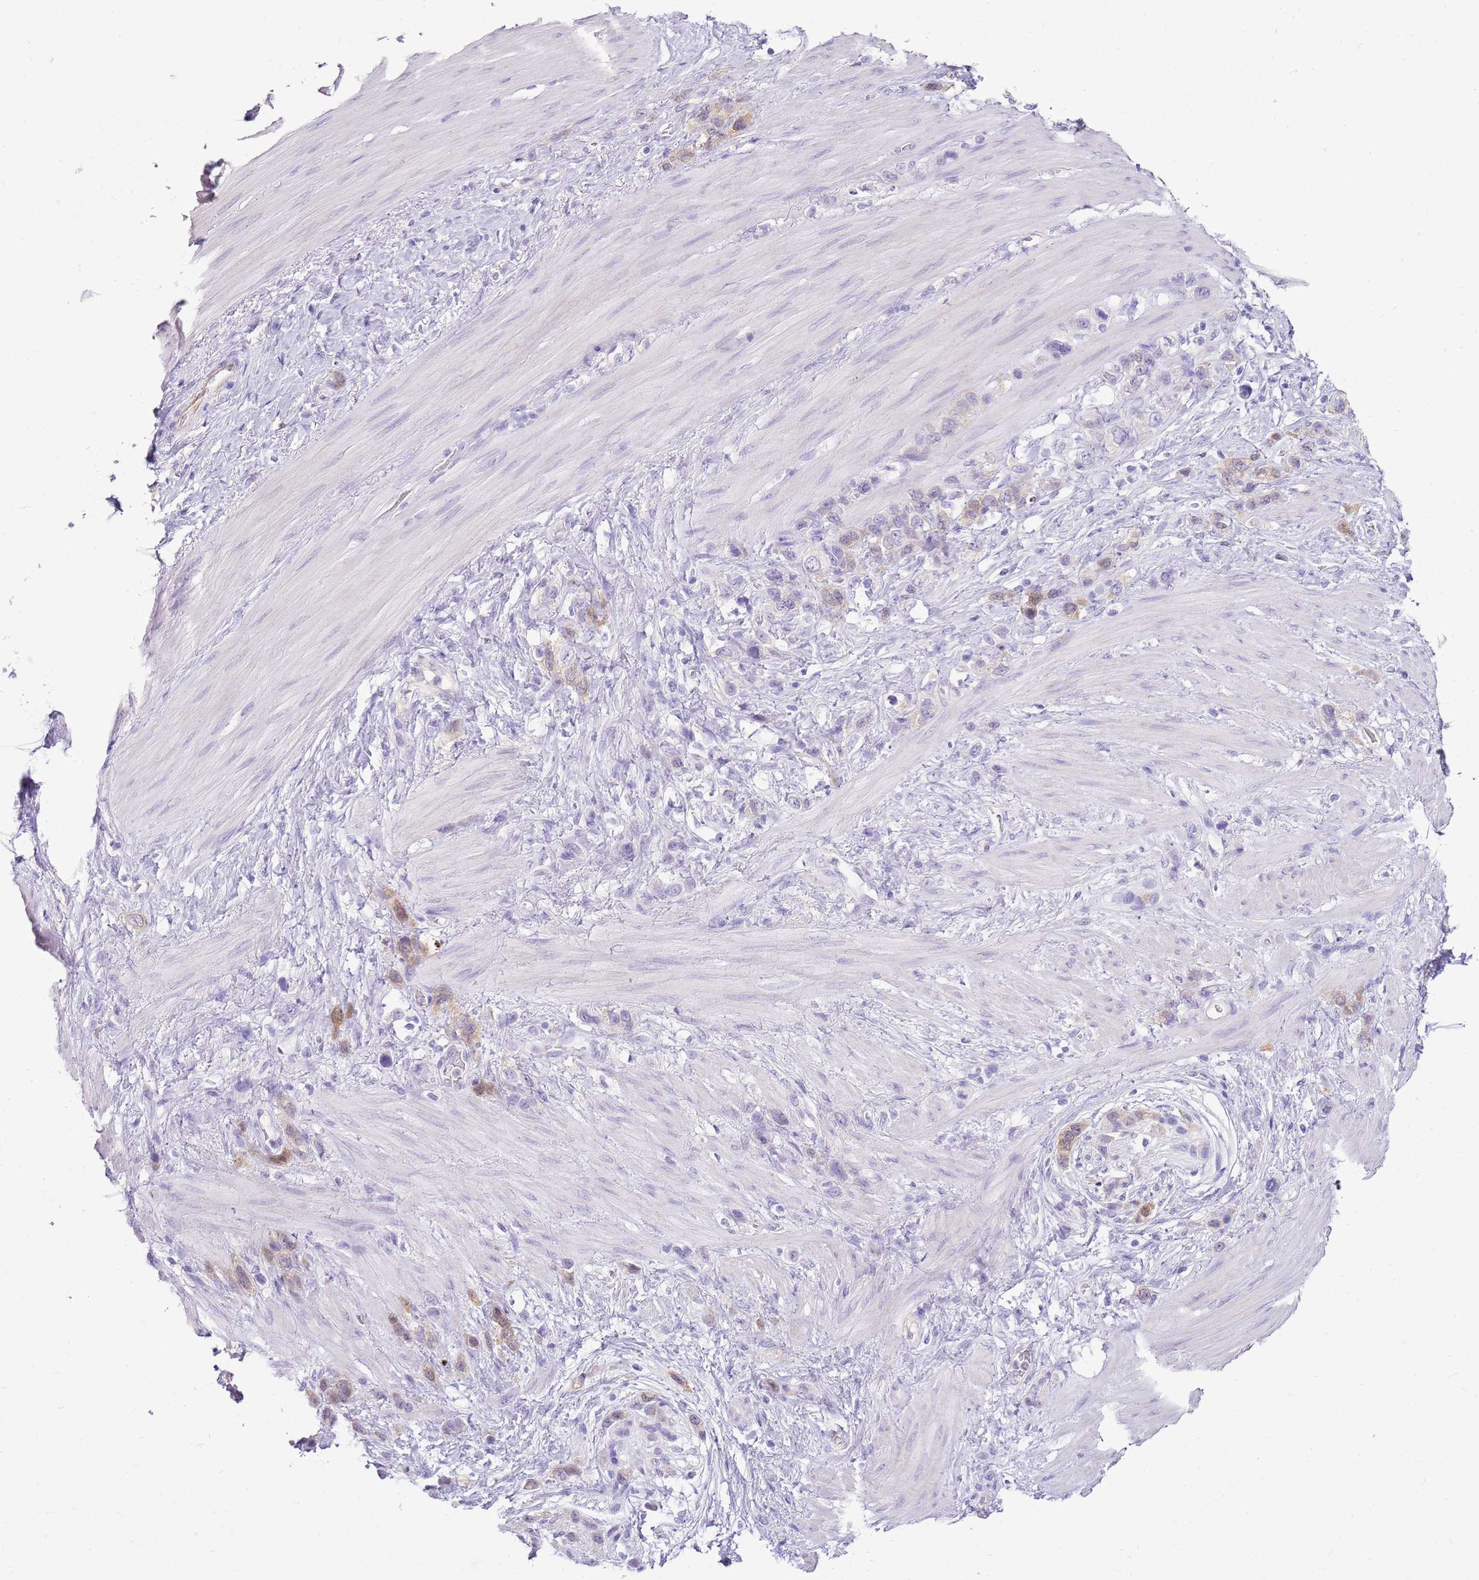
{"staining": {"intensity": "weak", "quantity": "<25%", "location": "cytoplasmic/membranous"}, "tissue": "stomach cancer", "cell_type": "Tumor cells", "image_type": "cancer", "snomed": [{"axis": "morphology", "description": "Adenocarcinoma, NOS"}, {"axis": "morphology", "description": "Adenocarcinoma, High grade"}, {"axis": "topography", "description": "Stomach, upper"}, {"axis": "topography", "description": "Stomach, lower"}], "caption": "An immunohistochemistry (IHC) micrograph of stomach adenocarcinoma (high-grade) is shown. There is no staining in tumor cells of stomach adenocarcinoma (high-grade). The staining is performed using DAB (3,3'-diaminobenzidine) brown chromogen with nuclei counter-stained in using hematoxylin.", "gene": "SULT1E1", "patient": {"sex": "female", "age": 65}}